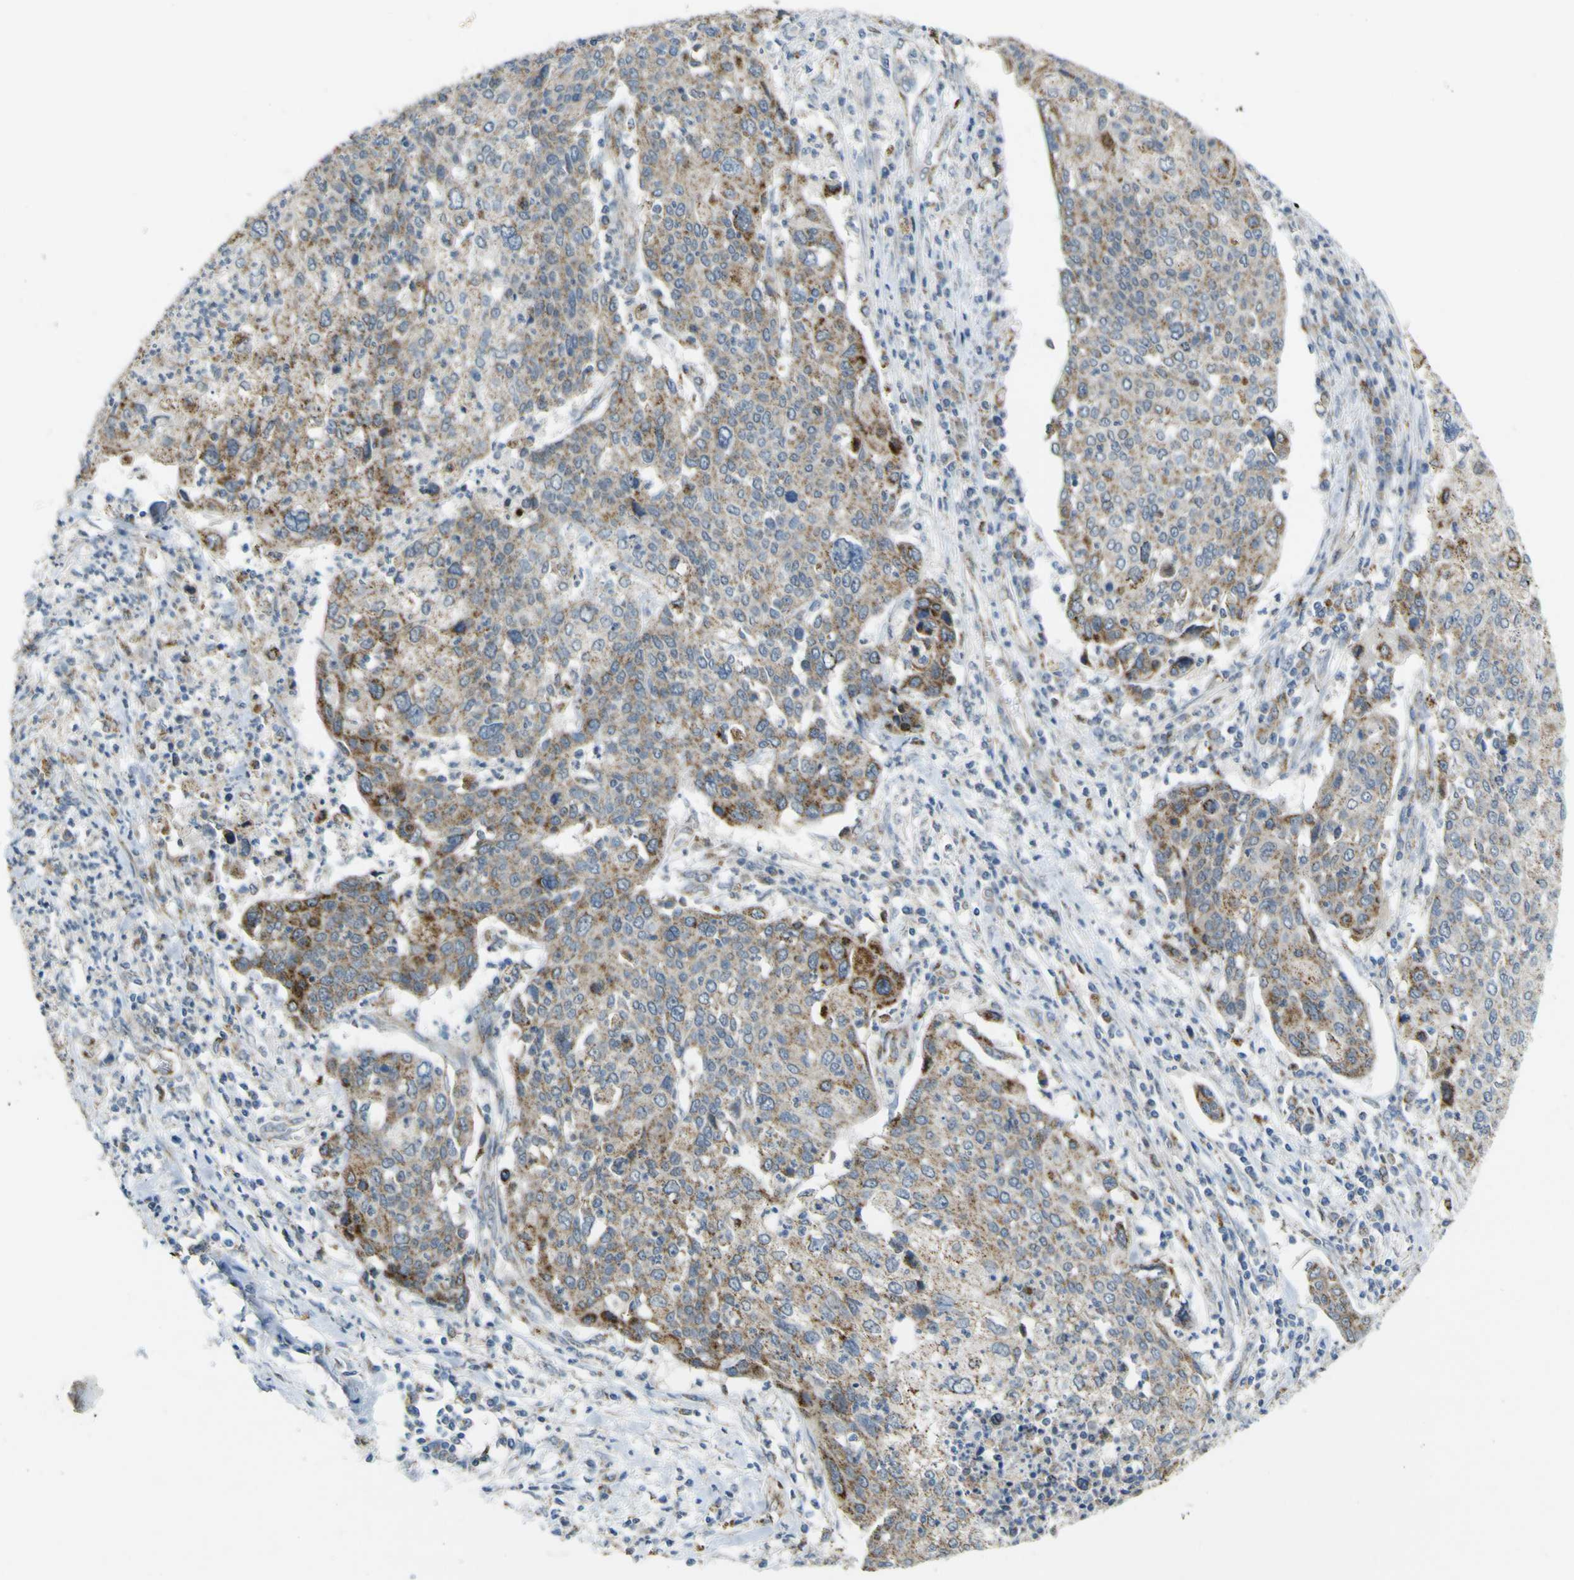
{"staining": {"intensity": "moderate", "quantity": ">75%", "location": "cytoplasmic/membranous"}, "tissue": "cervical cancer", "cell_type": "Tumor cells", "image_type": "cancer", "snomed": [{"axis": "morphology", "description": "Squamous cell carcinoma, NOS"}, {"axis": "topography", "description": "Cervix"}], "caption": "Human cervical cancer stained for a protein (brown) shows moderate cytoplasmic/membranous positive staining in about >75% of tumor cells.", "gene": "ACBD5", "patient": {"sex": "female", "age": 40}}